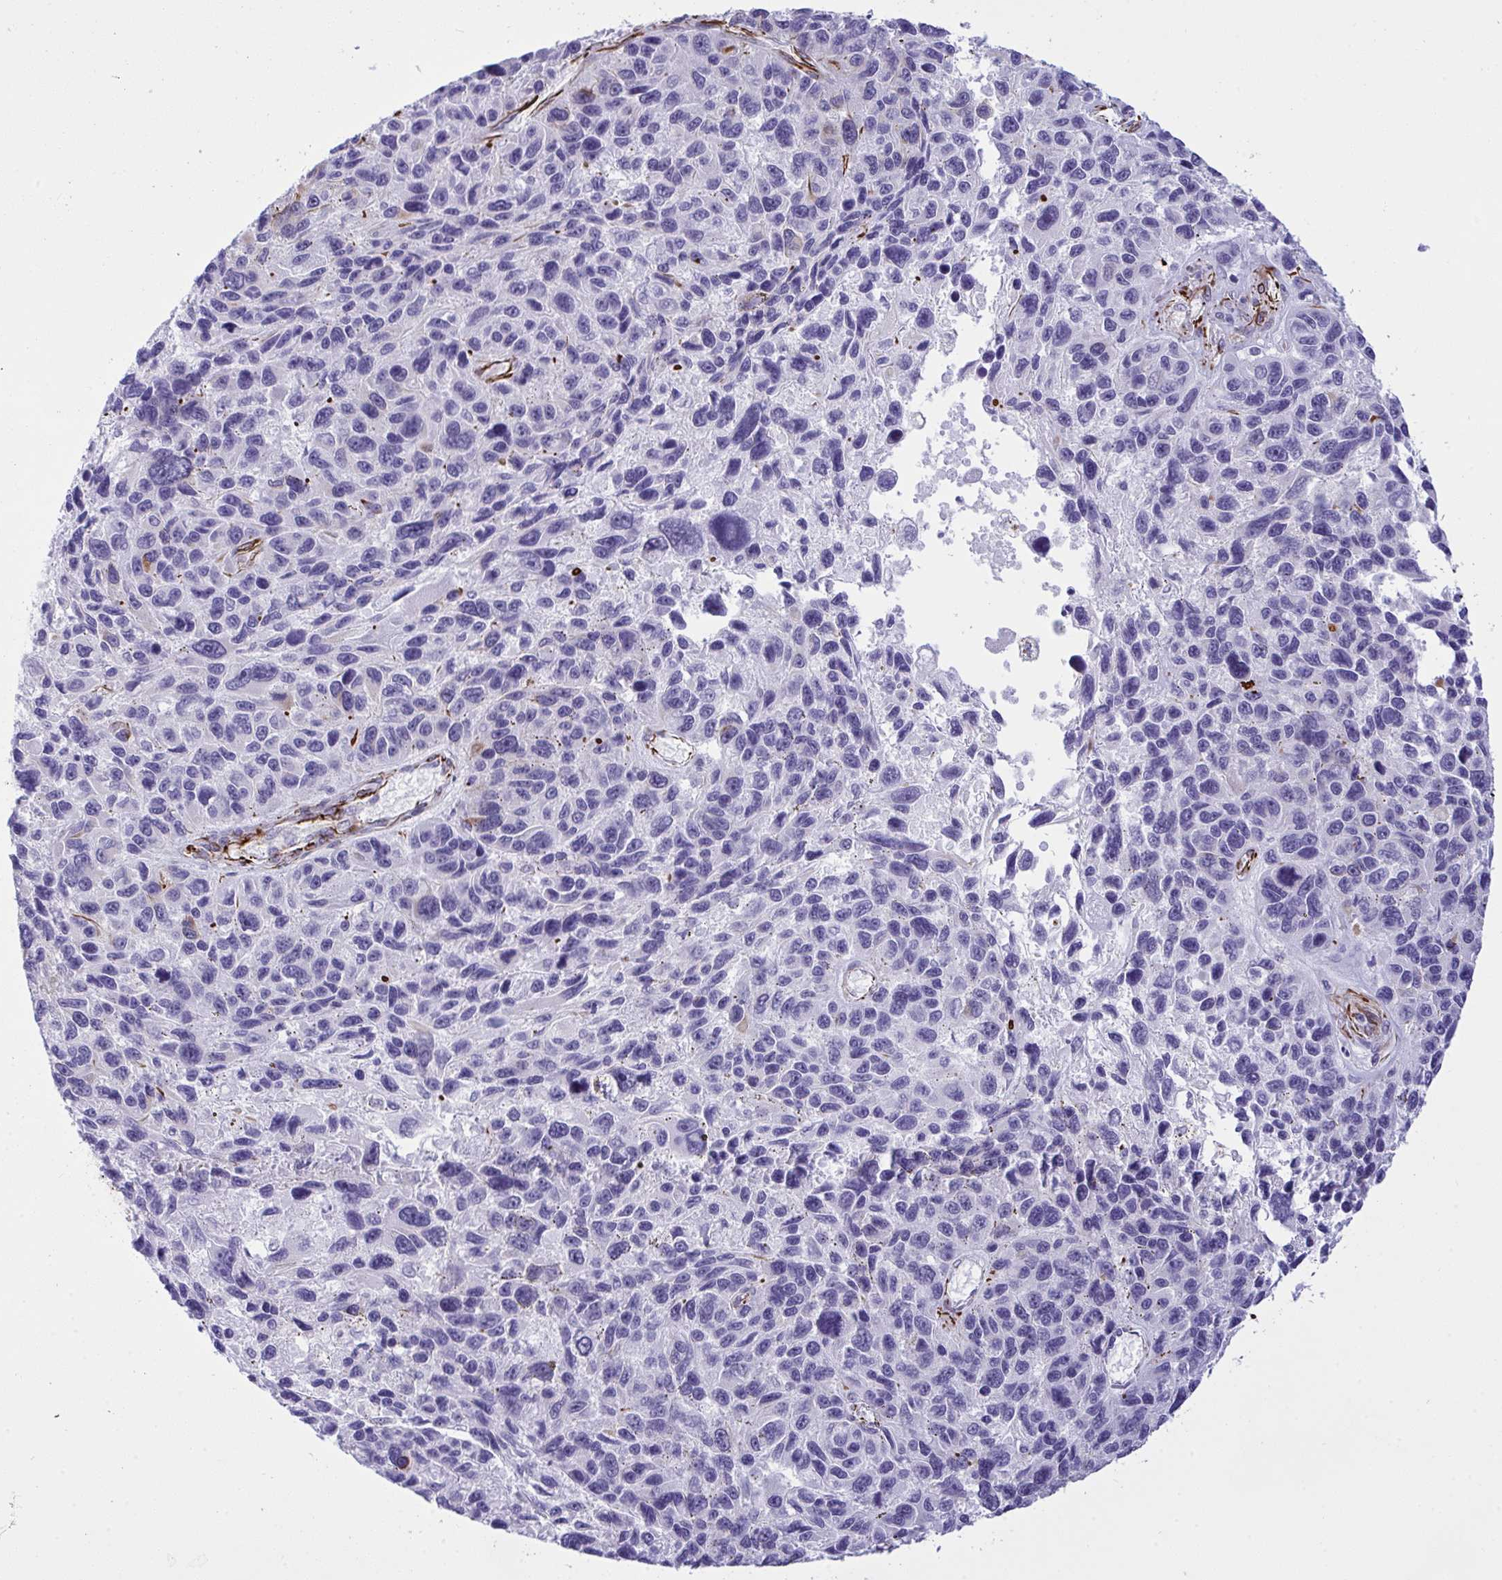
{"staining": {"intensity": "negative", "quantity": "none", "location": "none"}, "tissue": "melanoma", "cell_type": "Tumor cells", "image_type": "cancer", "snomed": [{"axis": "morphology", "description": "Malignant melanoma, NOS"}, {"axis": "topography", "description": "Skin"}], "caption": "This is a histopathology image of immunohistochemistry (IHC) staining of malignant melanoma, which shows no staining in tumor cells. (Brightfield microscopy of DAB immunohistochemistry (IHC) at high magnification).", "gene": "SLC35B1", "patient": {"sex": "male", "age": 53}}